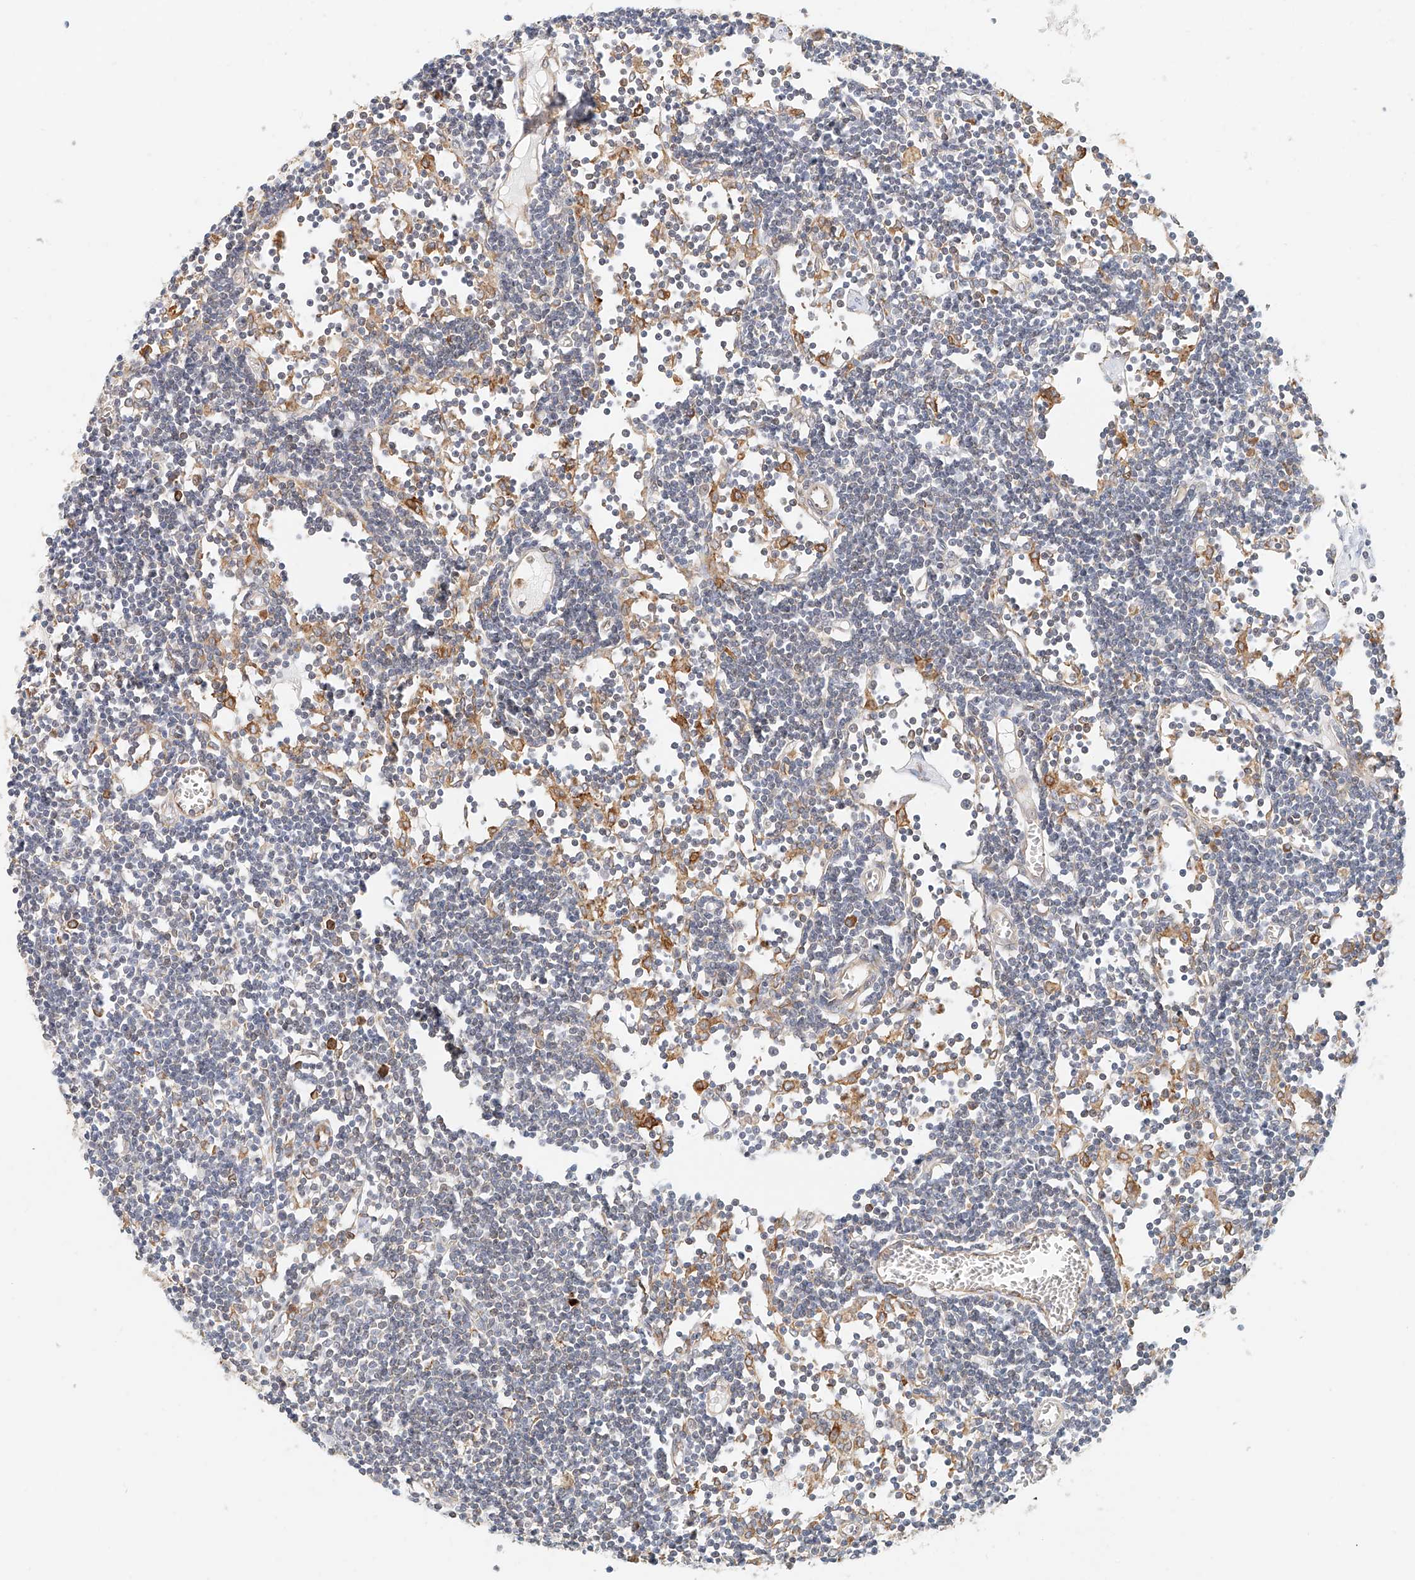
{"staining": {"intensity": "strong", "quantity": "<25%", "location": "cytoplasmic/membranous"}, "tissue": "lymph node", "cell_type": "Germinal center cells", "image_type": "normal", "snomed": [{"axis": "morphology", "description": "Normal tissue, NOS"}, {"axis": "topography", "description": "Lymph node"}], "caption": "Immunohistochemical staining of benign lymph node displays strong cytoplasmic/membranous protein expression in approximately <25% of germinal center cells. (Stains: DAB in brown, nuclei in blue, Microscopy: brightfield microscopy at high magnification).", "gene": "DHRS7", "patient": {"sex": "female", "age": 11}}